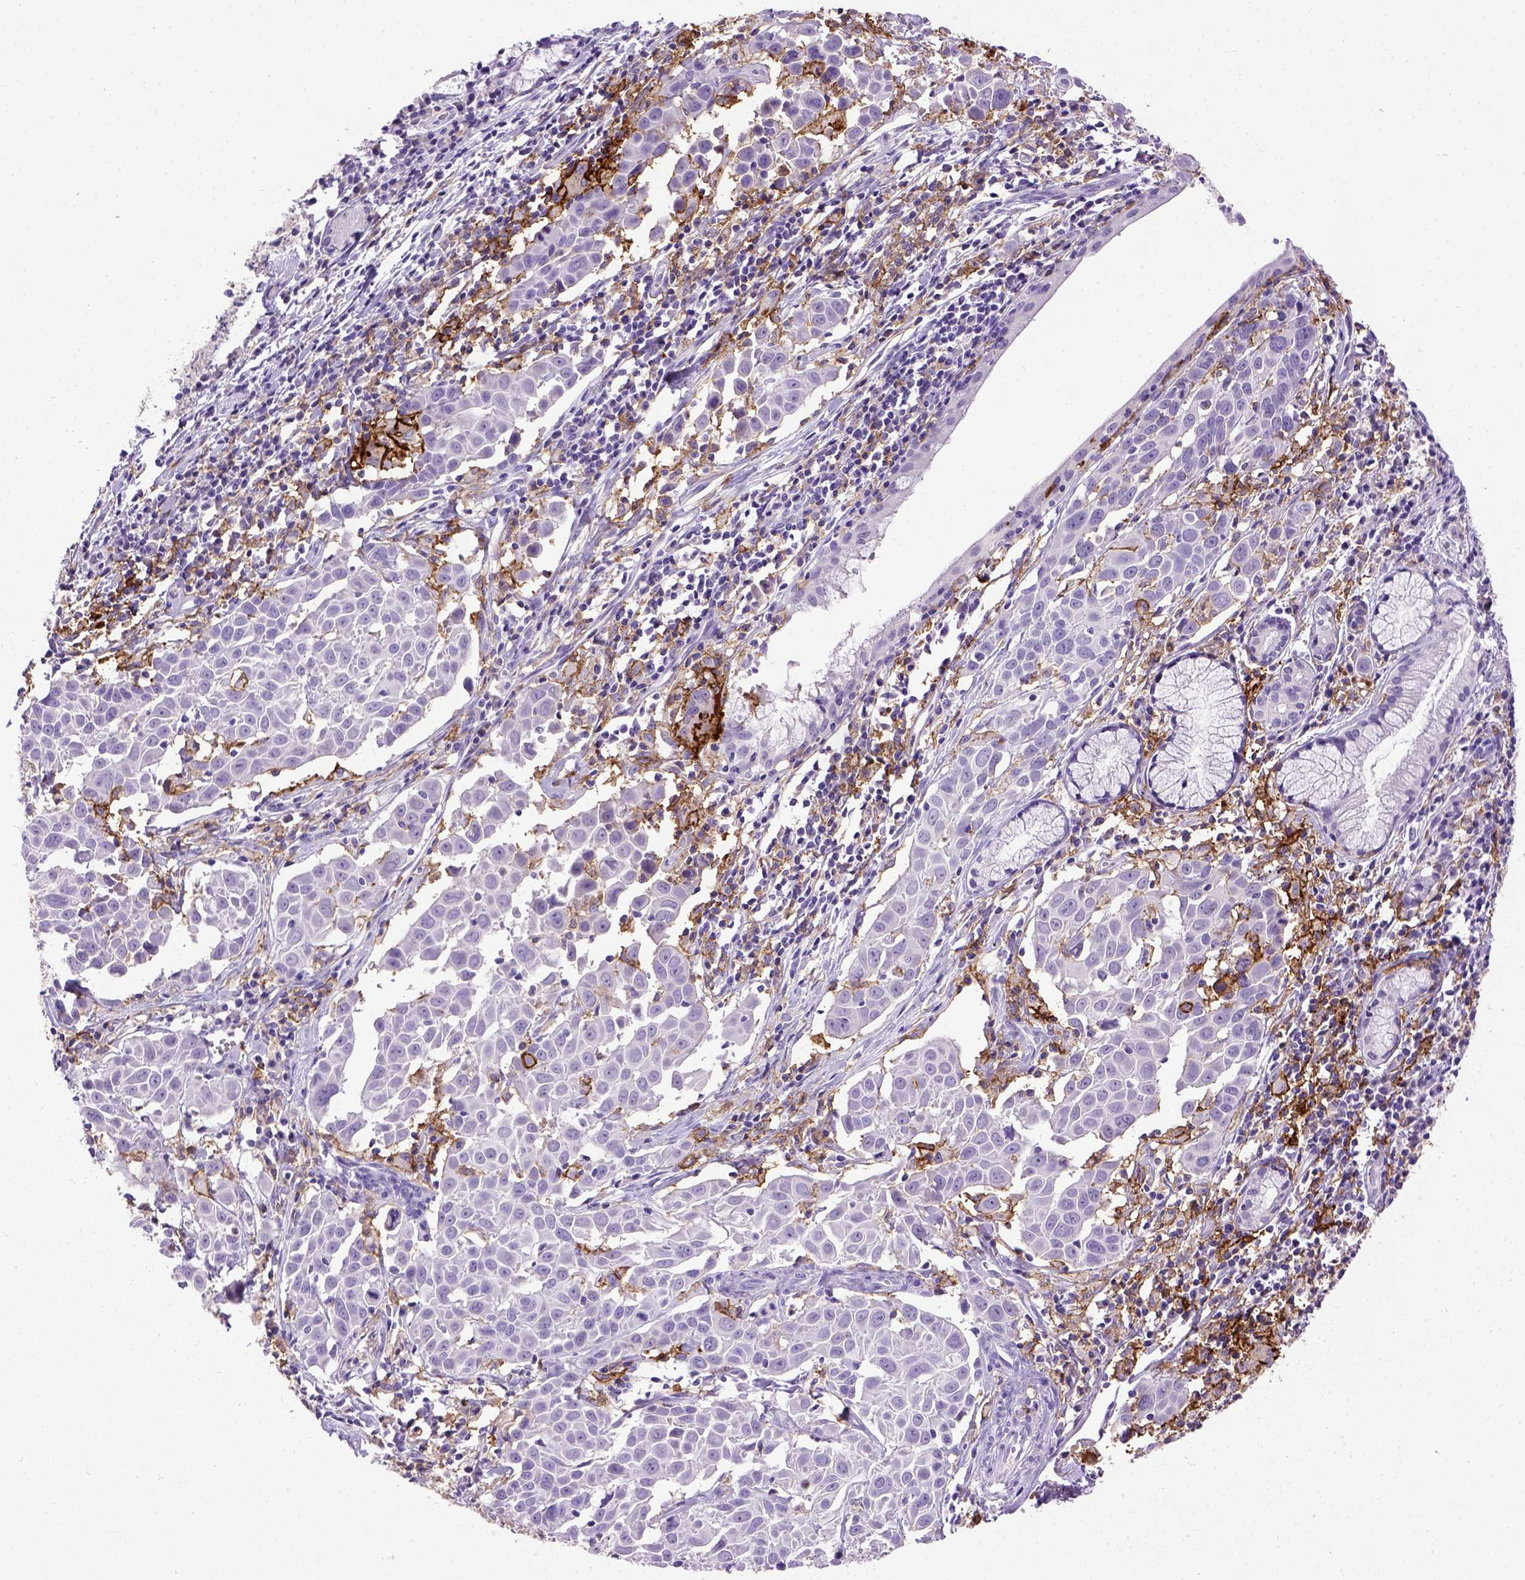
{"staining": {"intensity": "negative", "quantity": "none", "location": "none"}, "tissue": "lung cancer", "cell_type": "Tumor cells", "image_type": "cancer", "snomed": [{"axis": "morphology", "description": "Squamous cell carcinoma, NOS"}, {"axis": "topography", "description": "Lung"}], "caption": "Human lung squamous cell carcinoma stained for a protein using IHC displays no expression in tumor cells.", "gene": "ITGAX", "patient": {"sex": "male", "age": 57}}